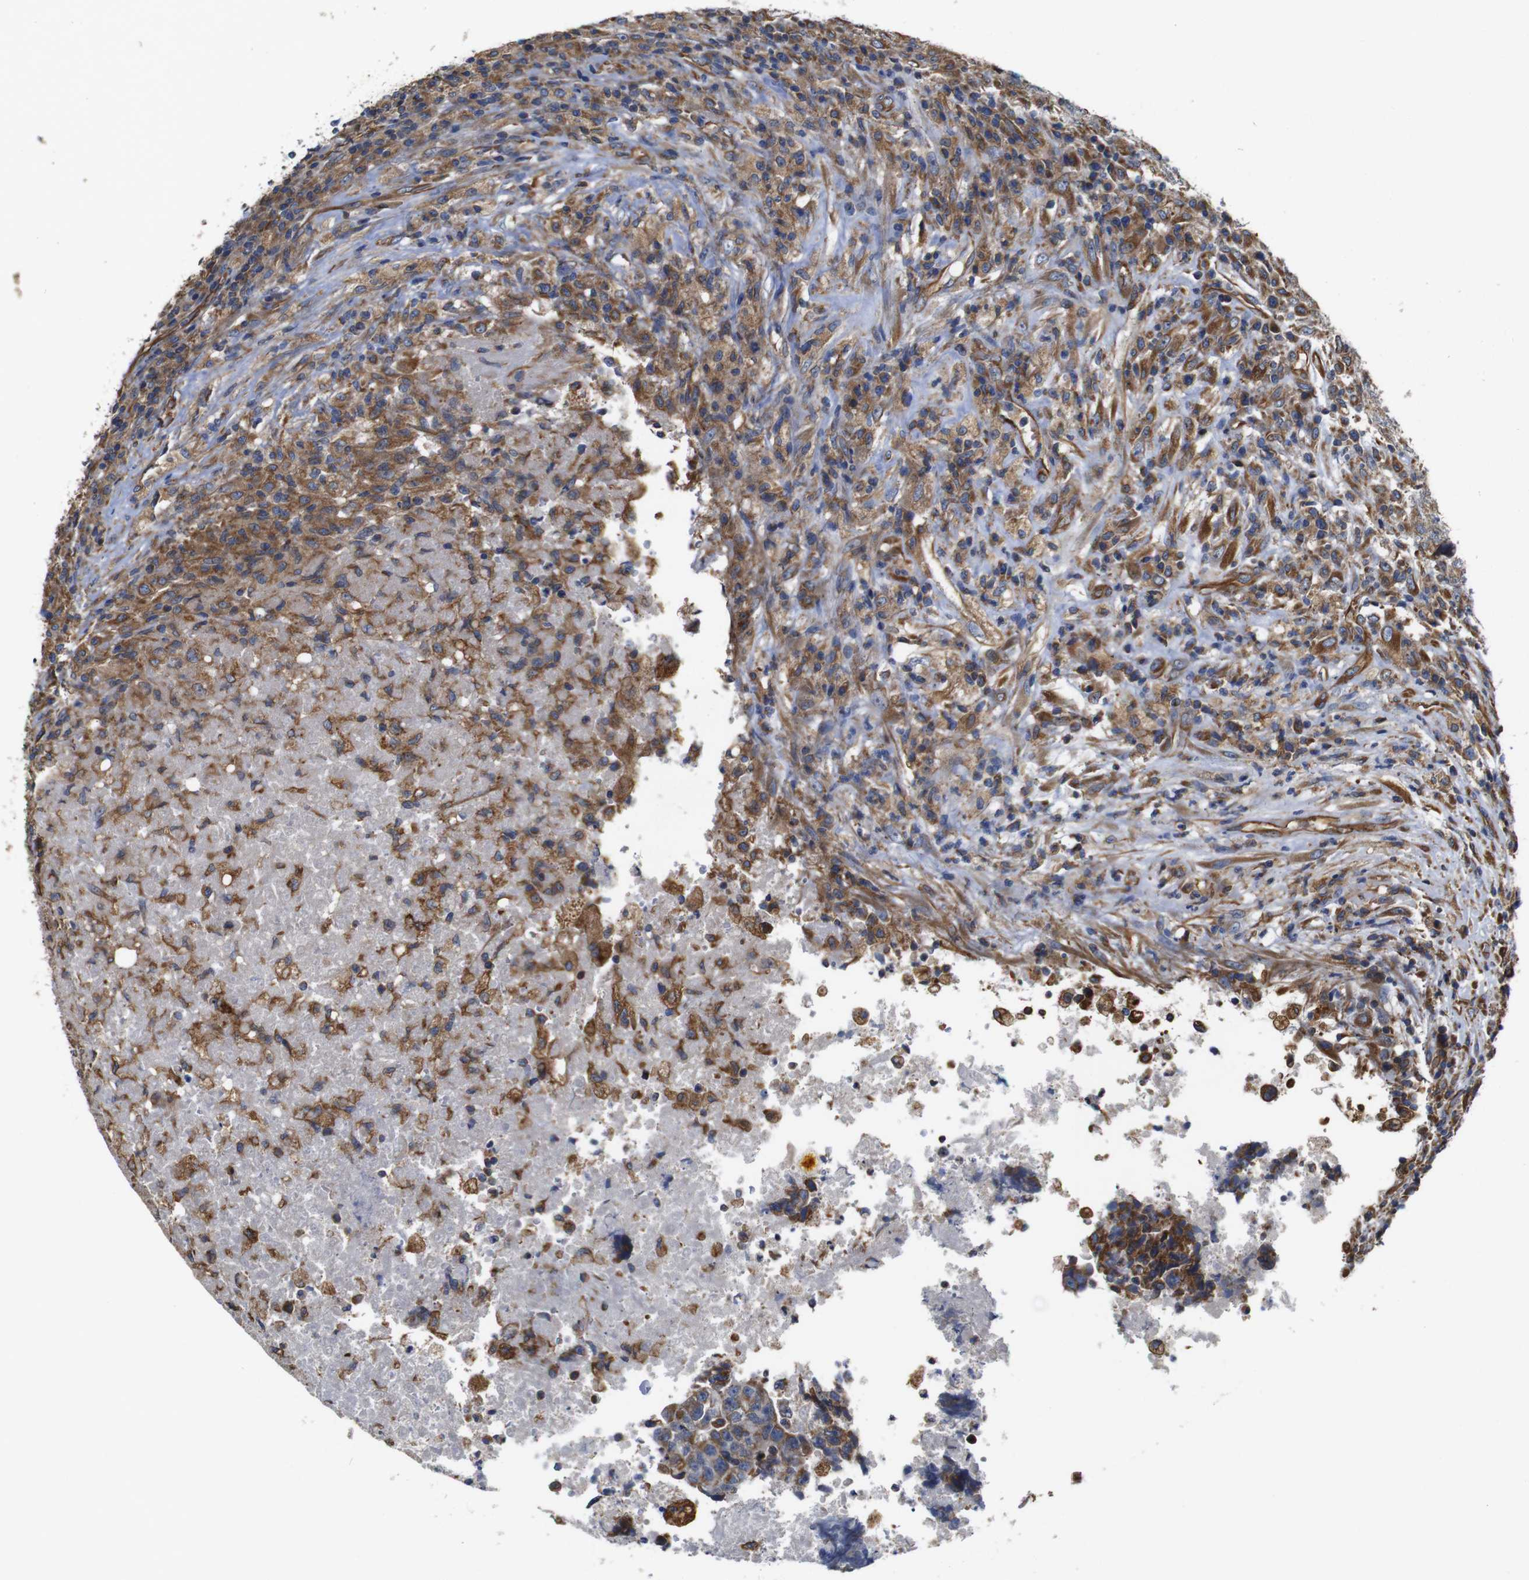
{"staining": {"intensity": "moderate", "quantity": ">75%", "location": "cytoplasmic/membranous"}, "tissue": "testis cancer", "cell_type": "Tumor cells", "image_type": "cancer", "snomed": [{"axis": "morphology", "description": "Necrosis, NOS"}, {"axis": "morphology", "description": "Carcinoma, Embryonal, NOS"}, {"axis": "topography", "description": "Testis"}], "caption": "Immunohistochemistry (IHC) histopathology image of human embryonal carcinoma (testis) stained for a protein (brown), which demonstrates medium levels of moderate cytoplasmic/membranous expression in about >75% of tumor cells.", "gene": "POMK", "patient": {"sex": "male", "age": 19}}